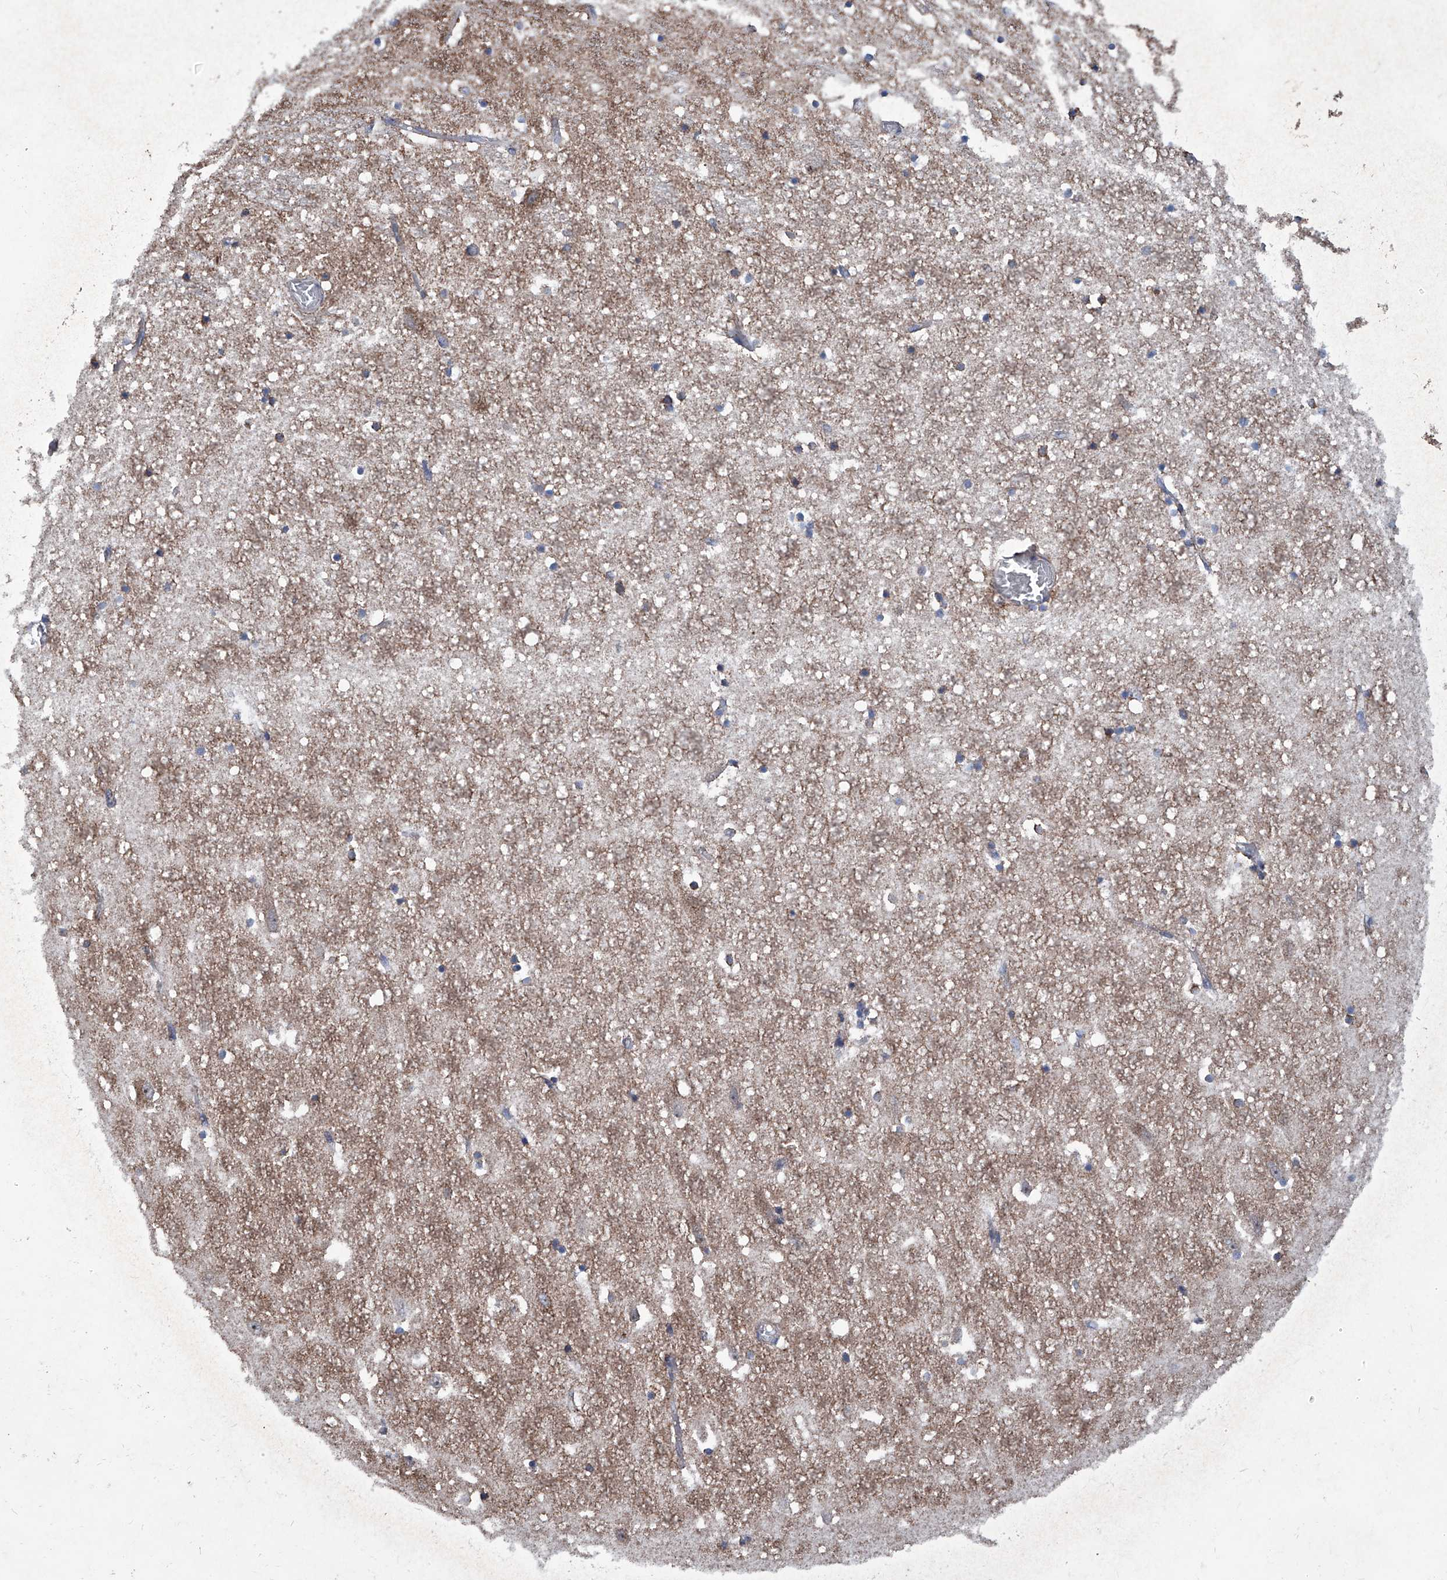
{"staining": {"intensity": "moderate", "quantity": "25%-75%", "location": "cytoplasmic/membranous"}, "tissue": "hippocampus", "cell_type": "Glial cells", "image_type": "normal", "snomed": [{"axis": "morphology", "description": "Normal tissue, NOS"}, {"axis": "topography", "description": "Hippocampus"}], "caption": "The micrograph demonstrates staining of unremarkable hippocampus, revealing moderate cytoplasmic/membranous protein expression (brown color) within glial cells.", "gene": "NHS", "patient": {"sex": "female", "age": 52}}